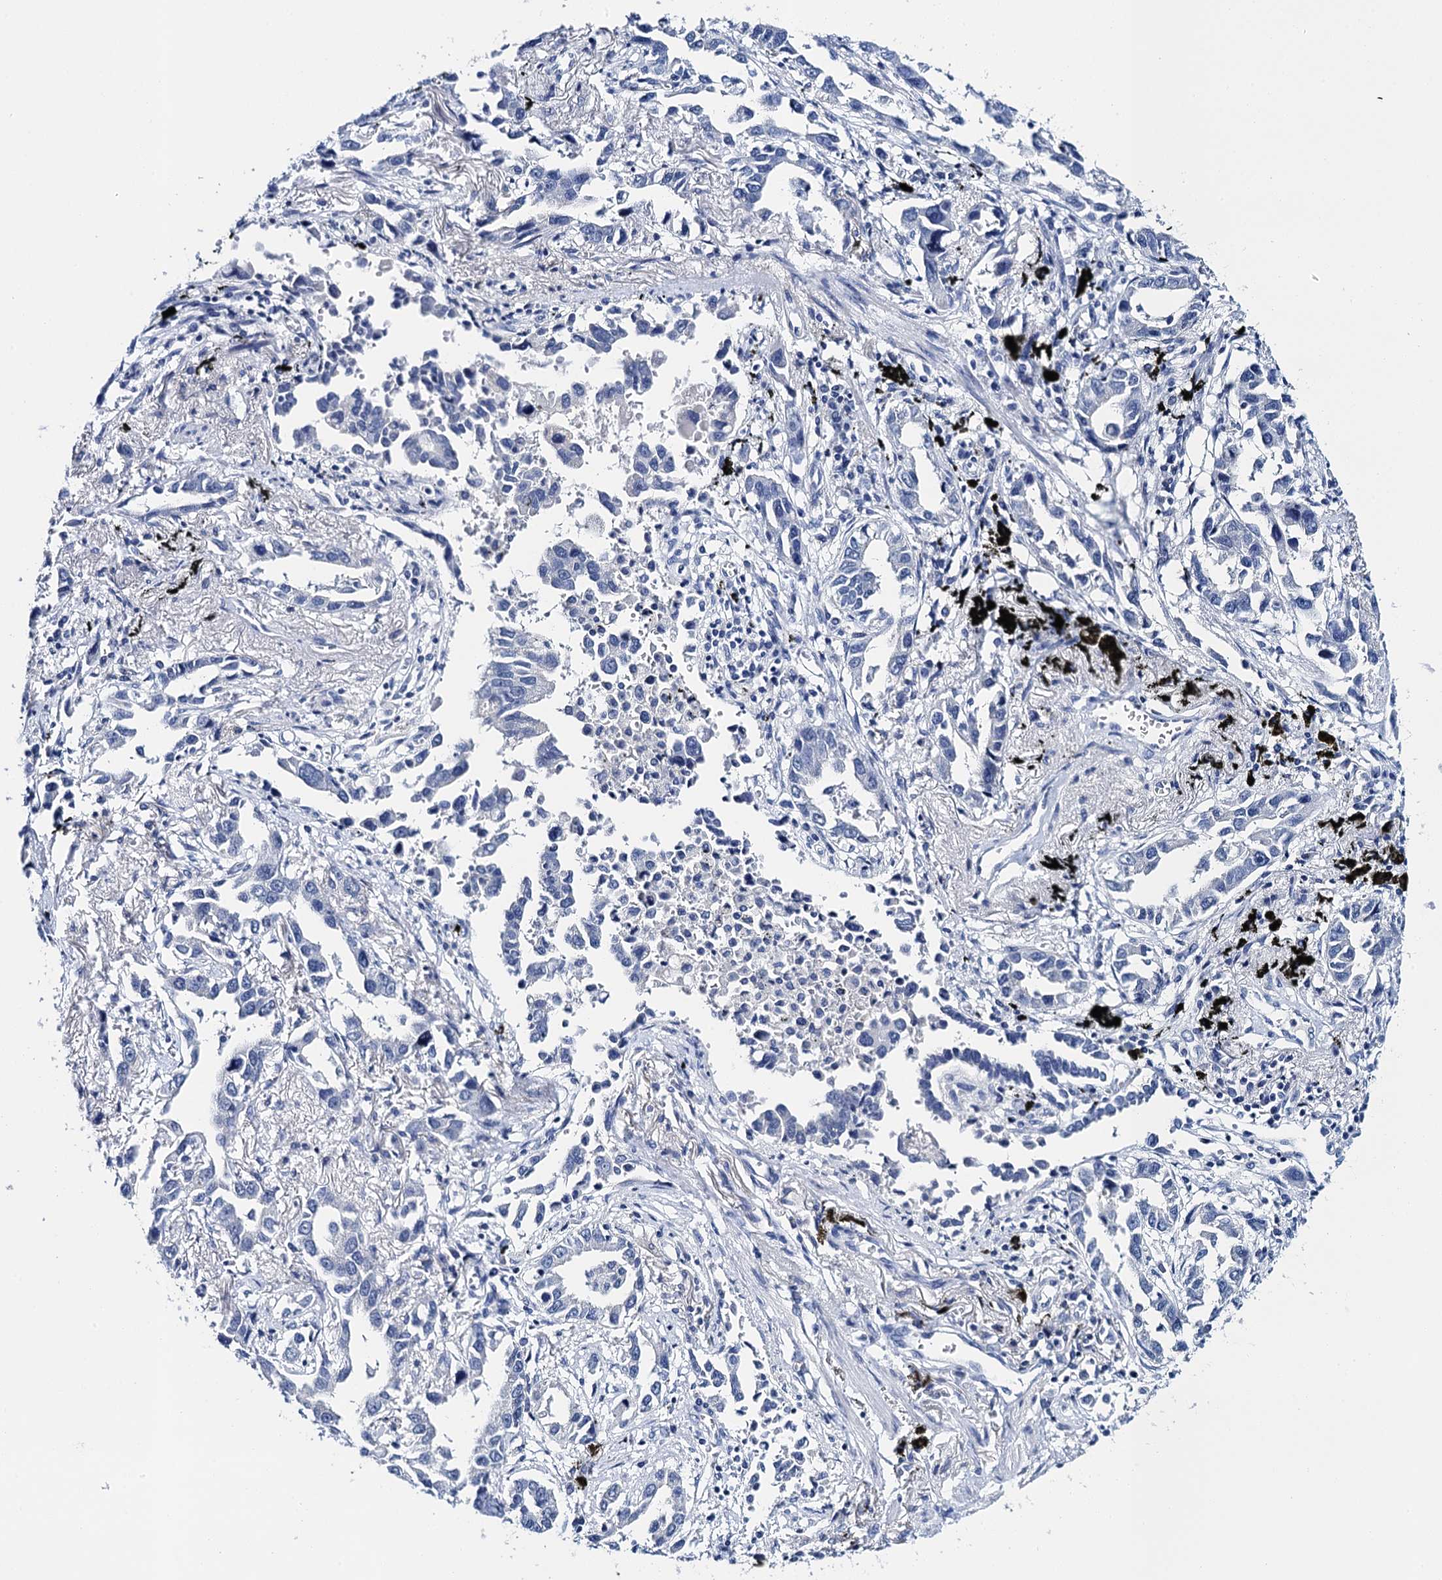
{"staining": {"intensity": "negative", "quantity": "none", "location": "none"}, "tissue": "lung cancer", "cell_type": "Tumor cells", "image_type": "cancer", "snomed": [{"axis": "morphology", "description": "Adenocarcinoma, NOS"}, {"axis": "topography", "description": "Lung"}], "caption": "This is an immunohistochemistry (IHC) histopathology image of human lung cancer (adenocarcinoma). There is no expression in tumor cells.", "gene": "LYPD3", "patient": {"sex": "male", "age": 67}}